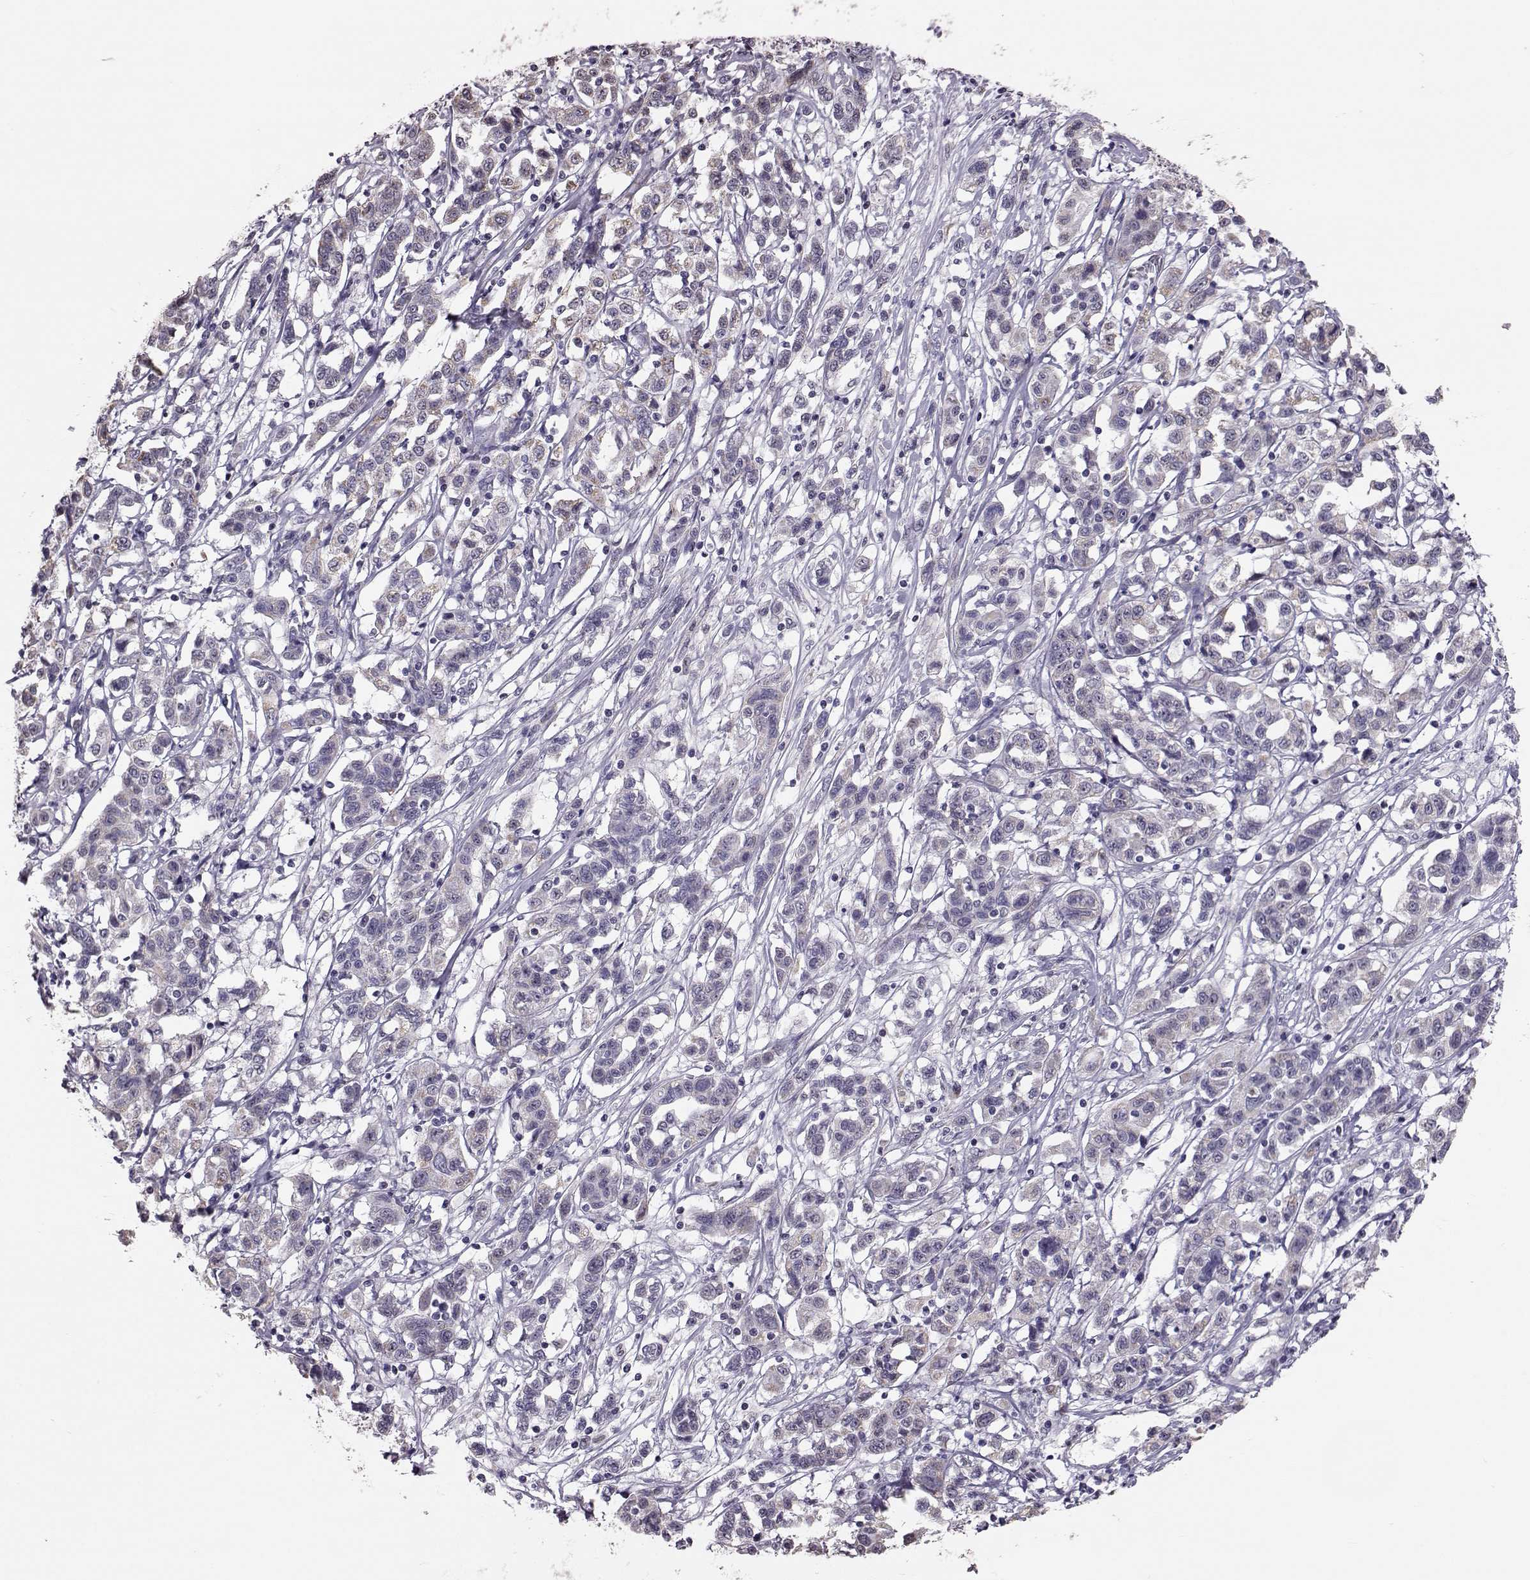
{"staining": {"intensity": "negative", "quantity": "none", "location": "none"}, "tissue": "liver cancer", "cell_type": "Tumor cells", "image_type": "cancer", "snomed": [{"axis": "morphology", "description": "Adenocarcinoma, NOS"}, {"axis": "morphology", "description": "Cholangiocarcinoma"}, {"axis": "topography", "description": "Liver"}], "caption": "Protein analysis of adenocarcinoma (liver) shows no significant staining in tumor cells.", "gene": "ALDH3A1", "patient": {"sex": "male", "age": 64}}